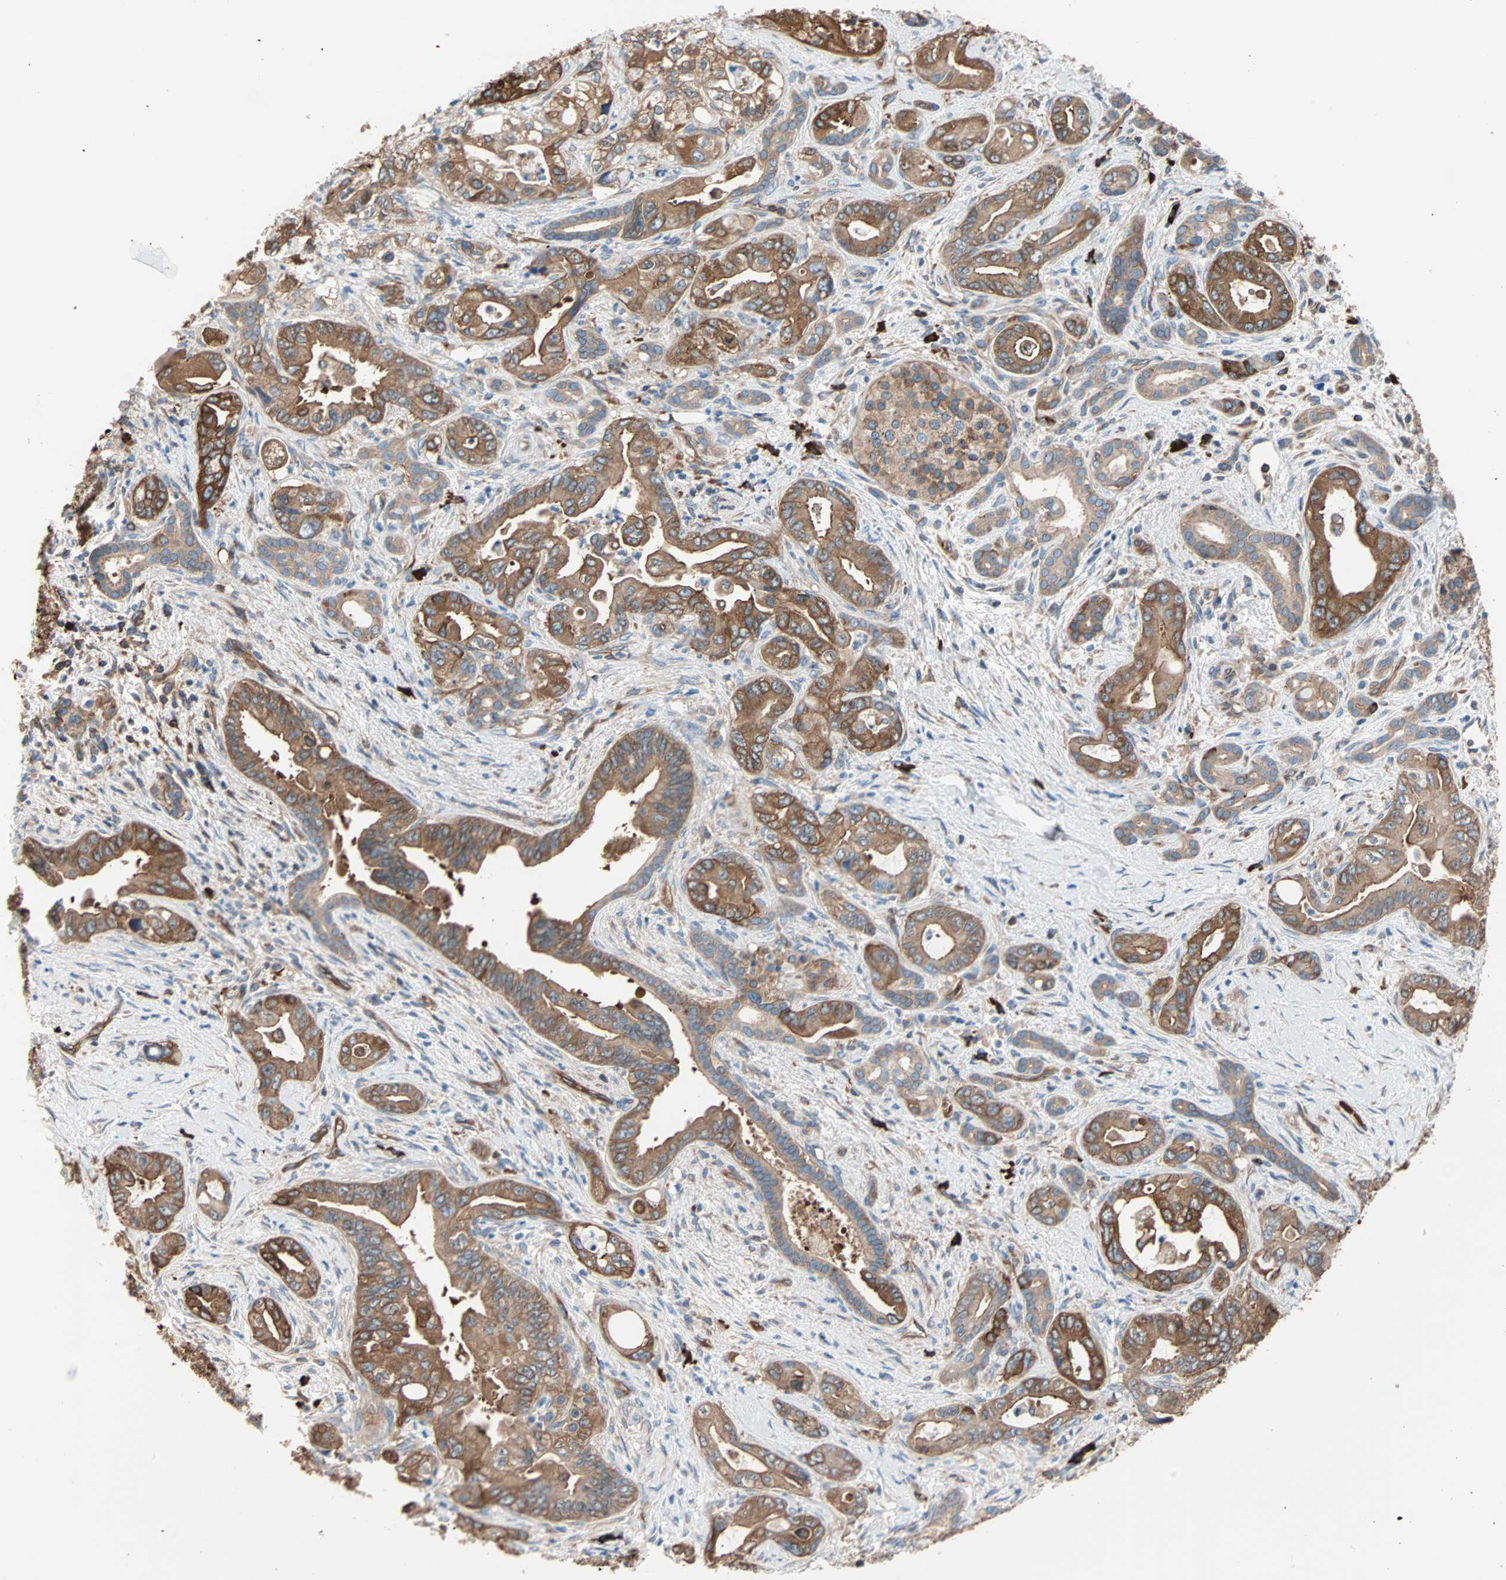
{"staining": {"intensity": "strong", "quantity": ">75%", "location": "cytoplasmic/membranous"}, "tissue": "pancreatic cancer", "cell_type": "Tumor cells", "image_type": "cancer", "snomed": [{"axis": "morphology", "description": "Adenocarcinoma, NOS"}, {"axis": "topography", "description": "Pancreas"}], "caption": "Strong cytoplasmic/membranous positivity is appreciated in approximately >75% of tumor cells in pancreatic cancer (adenocarcinoma). The staining was performed using DAB (3,3'-diaminobenzidine) to visualize the protein expression in brown, while the nuclei were stained in blue with hematoxylin (Magnification: 20x).", "gene": "EEF2", "patient": {"sex": "male", "age": 70}}